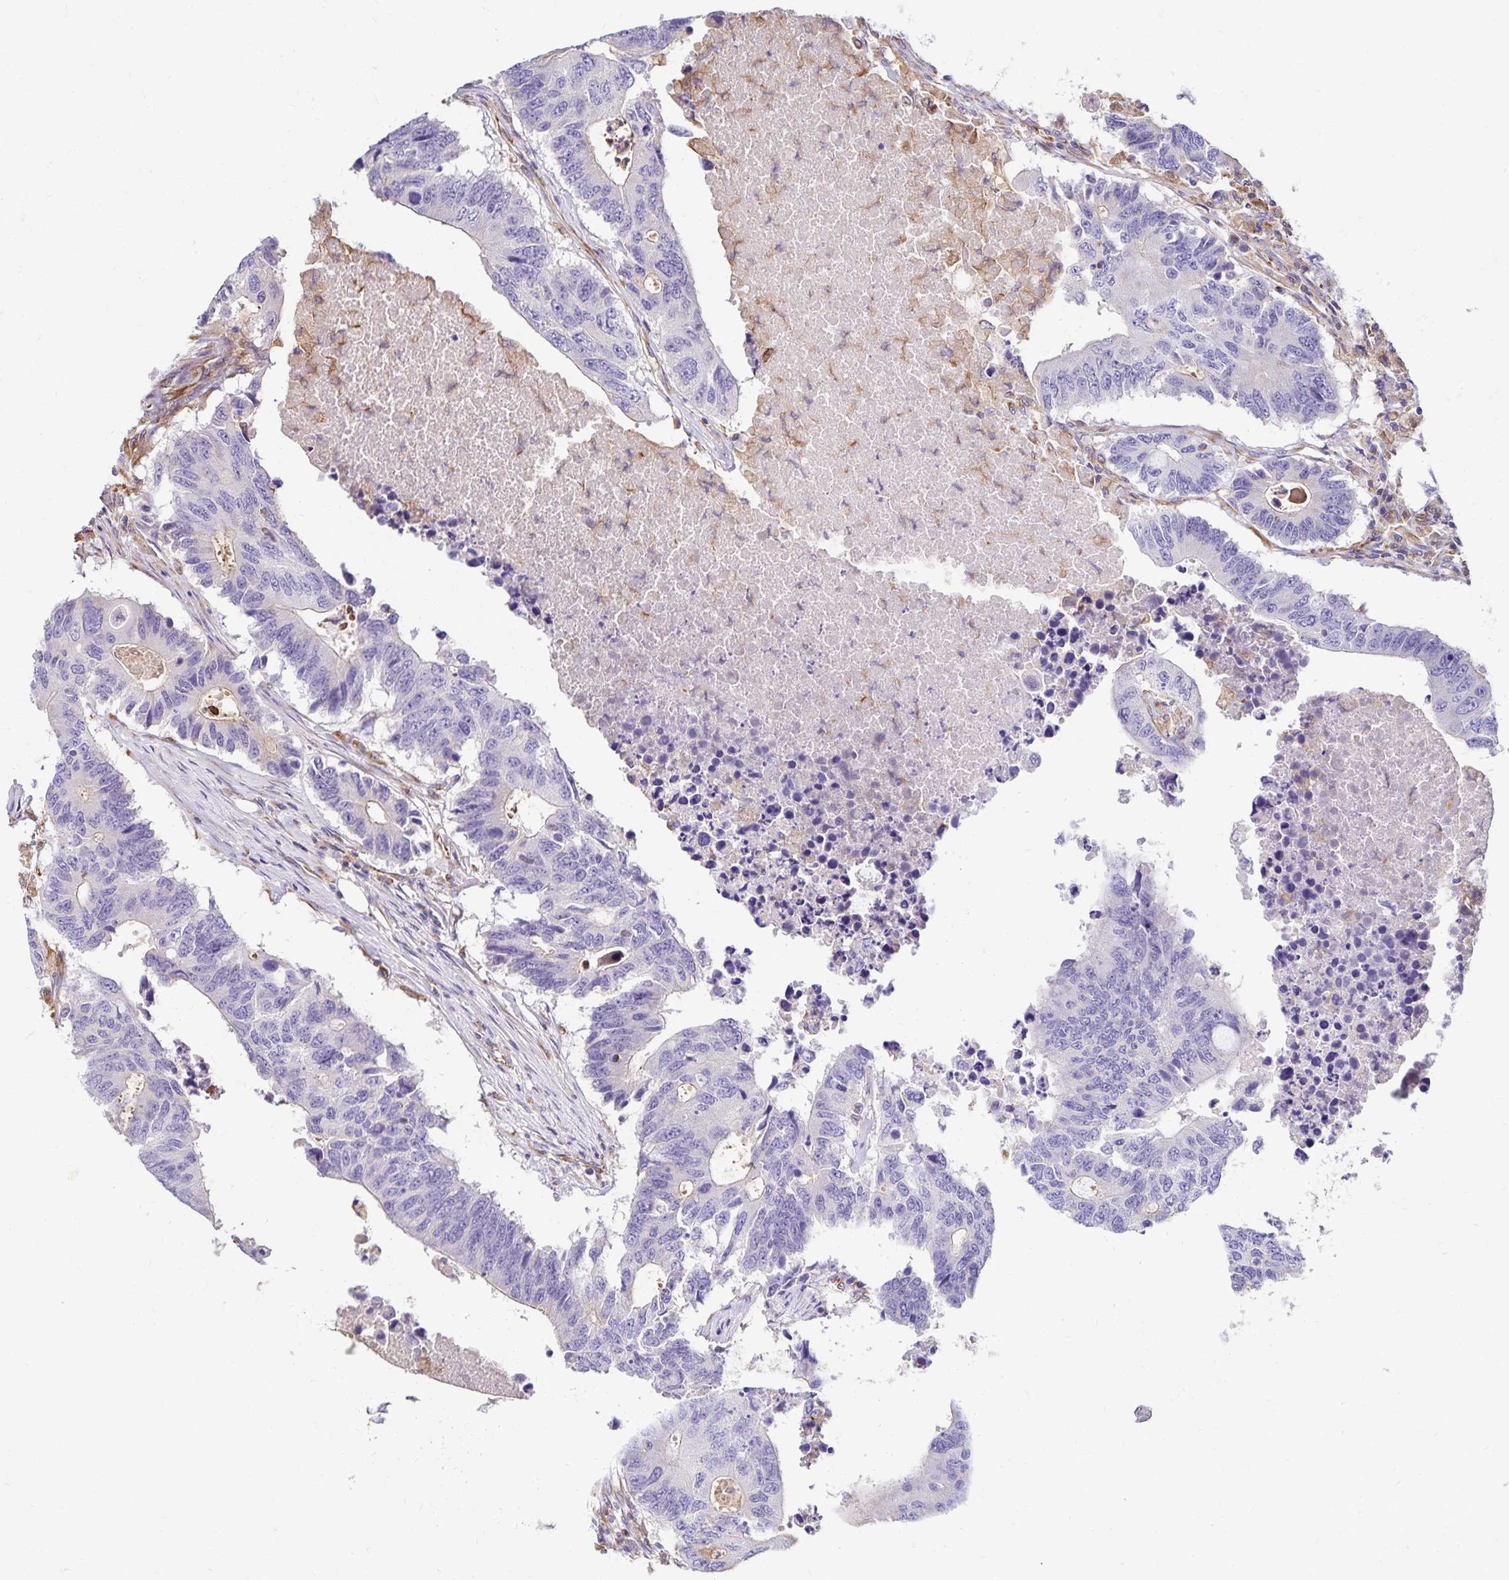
{"staining": {"intensity": "negative", "quantity": "none", "location": "none"}, "tissue": "colorectal cancer", "cell_type": "Tumor cells", "image_type": "cancer", "snomed": [{"axis": "morphology", "description": "Adenocarcinoma, NOS"}, {"axis": "topography", "description": "Colon"}], "caption": "DAB immunohistochemical staining of colorectal cancer (adenocarcinoma) demonstrates no significant expression in tumor cells.", "gene": "TRPV6", "patient": {"sex": "male", "age": 71}}